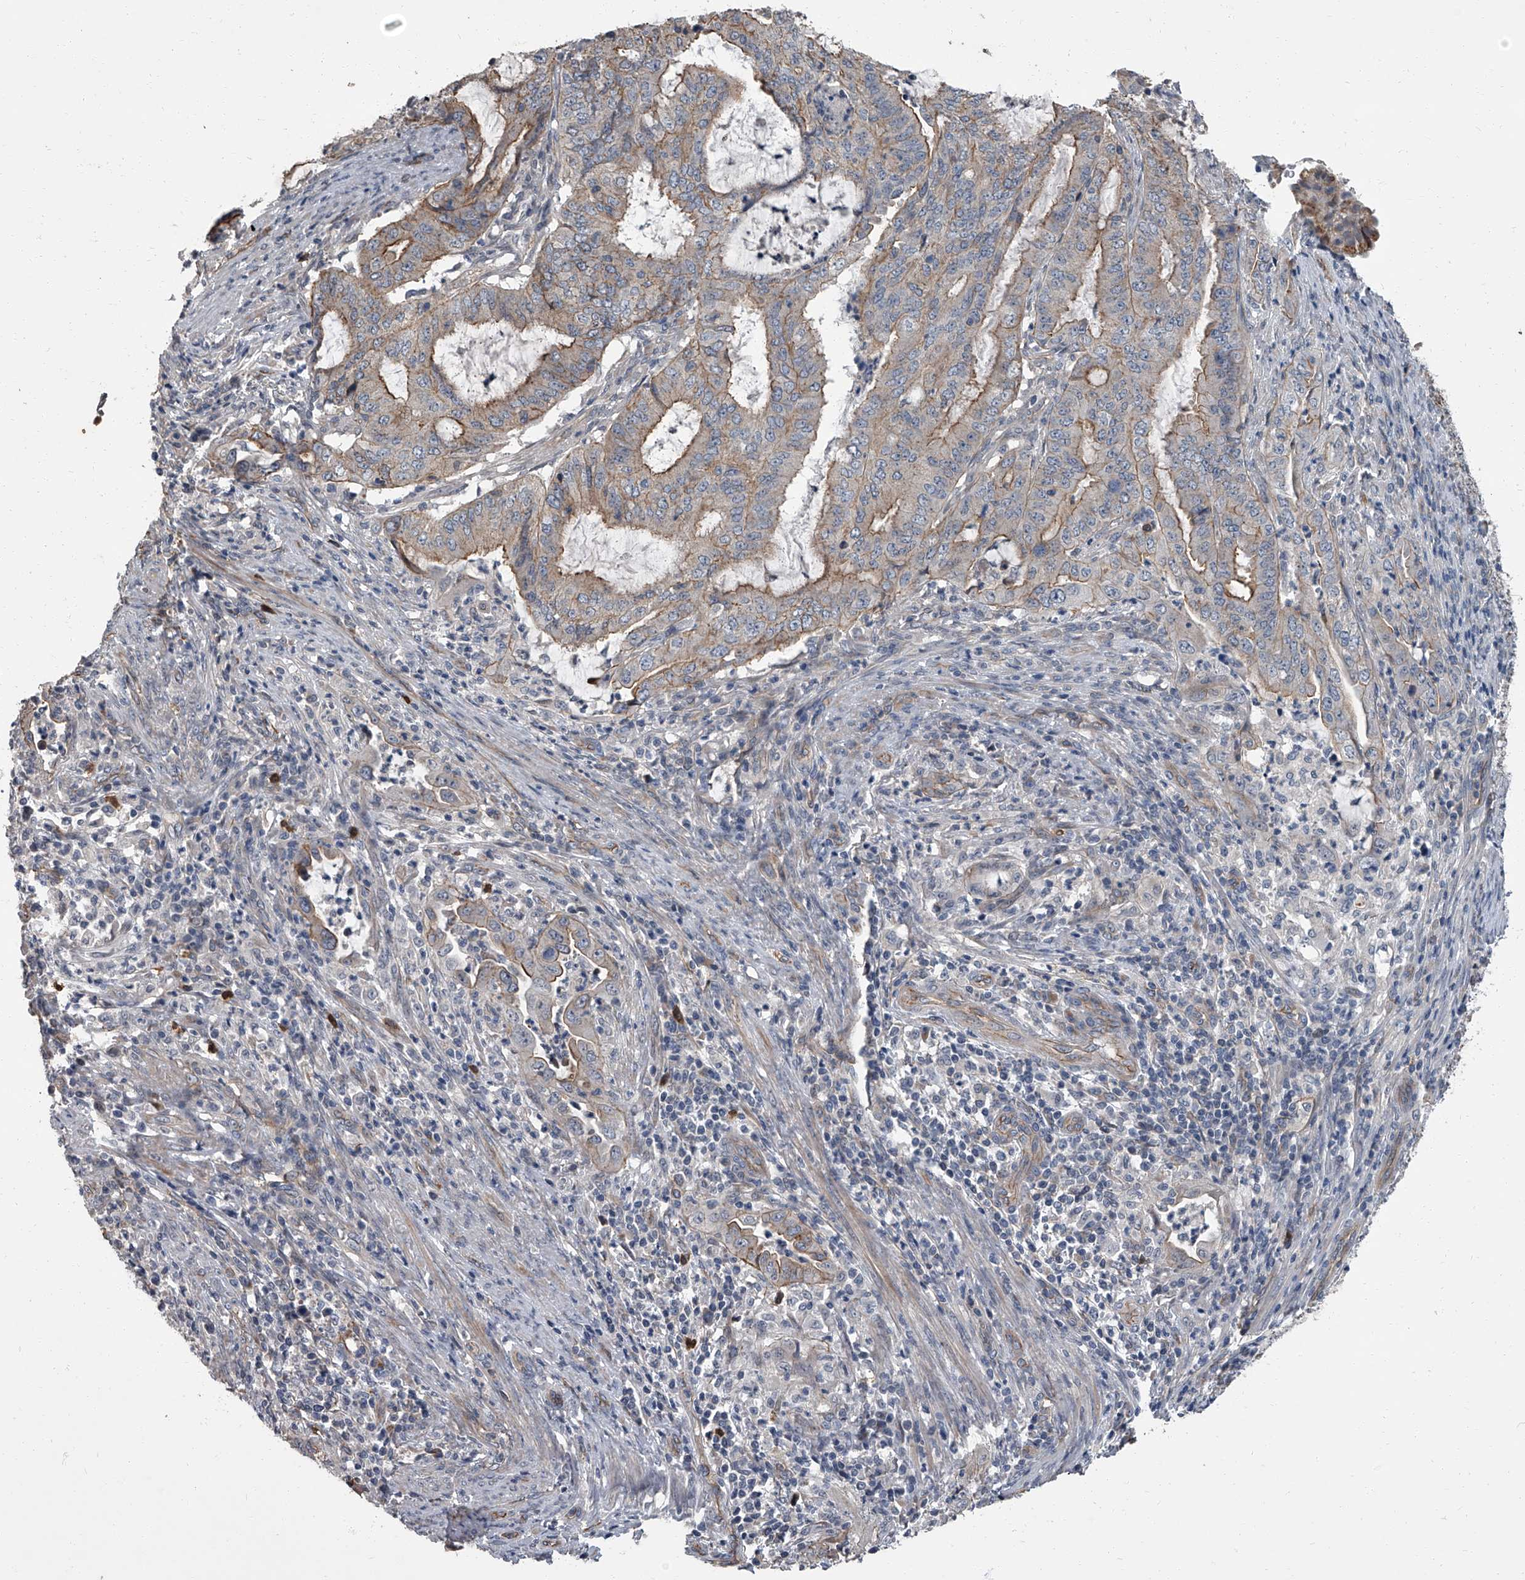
{"staining": {"intensity": "moderate", "quantity": "25%-75%", "location": "cytoplasmic/membranous"}, "tissue": "endometrial cancer", "cell_type": "Tumor cells", "image_type": "cancer", "snomed": [{"axis": "morphology", "description": "Adenocarcinoma, NOS"}, {"axis": "topography", "description": "Endometrium"}], "caption": "Immunohistochemistry (IHC) of endometrial adenocarcinoma shows medium levels of moderate cytoplasmic/membranous positivity in approximately 25%-75% of tumor cells.", "gene": "SIRT4", "patient": {"sex": "female", "age": 51}}